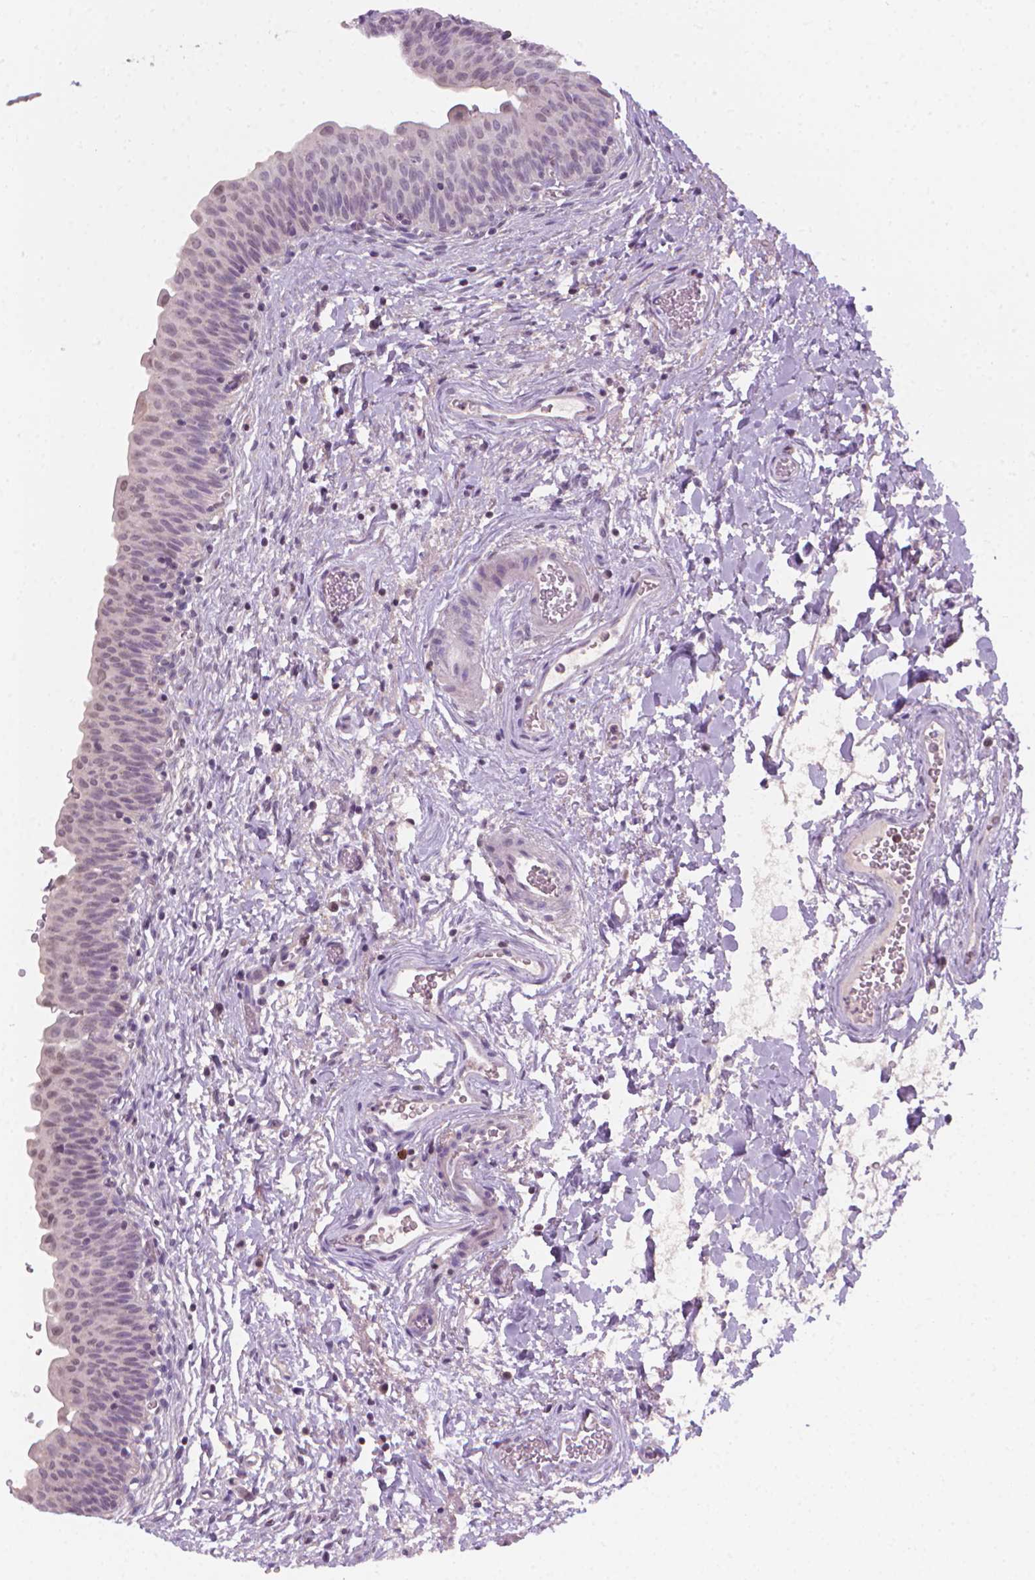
{"staining": {"intensity": "weak", "quantity": "<25%", "location": "nuclear"}, "tissue": "urinary bladder", "cell_type": "Urothelial cells", "image_type": "normal", "snomed": [{"axis": "morphology", "description": "Normal tissue, NOS"}, {"axis": "topography", "description": "Urinary bladder"}], "caption": "Urothelial cells show no significant expression in normal urinary bladder.", "gene": "NCAN", "patient": {"sex": "male", "age": 56}}